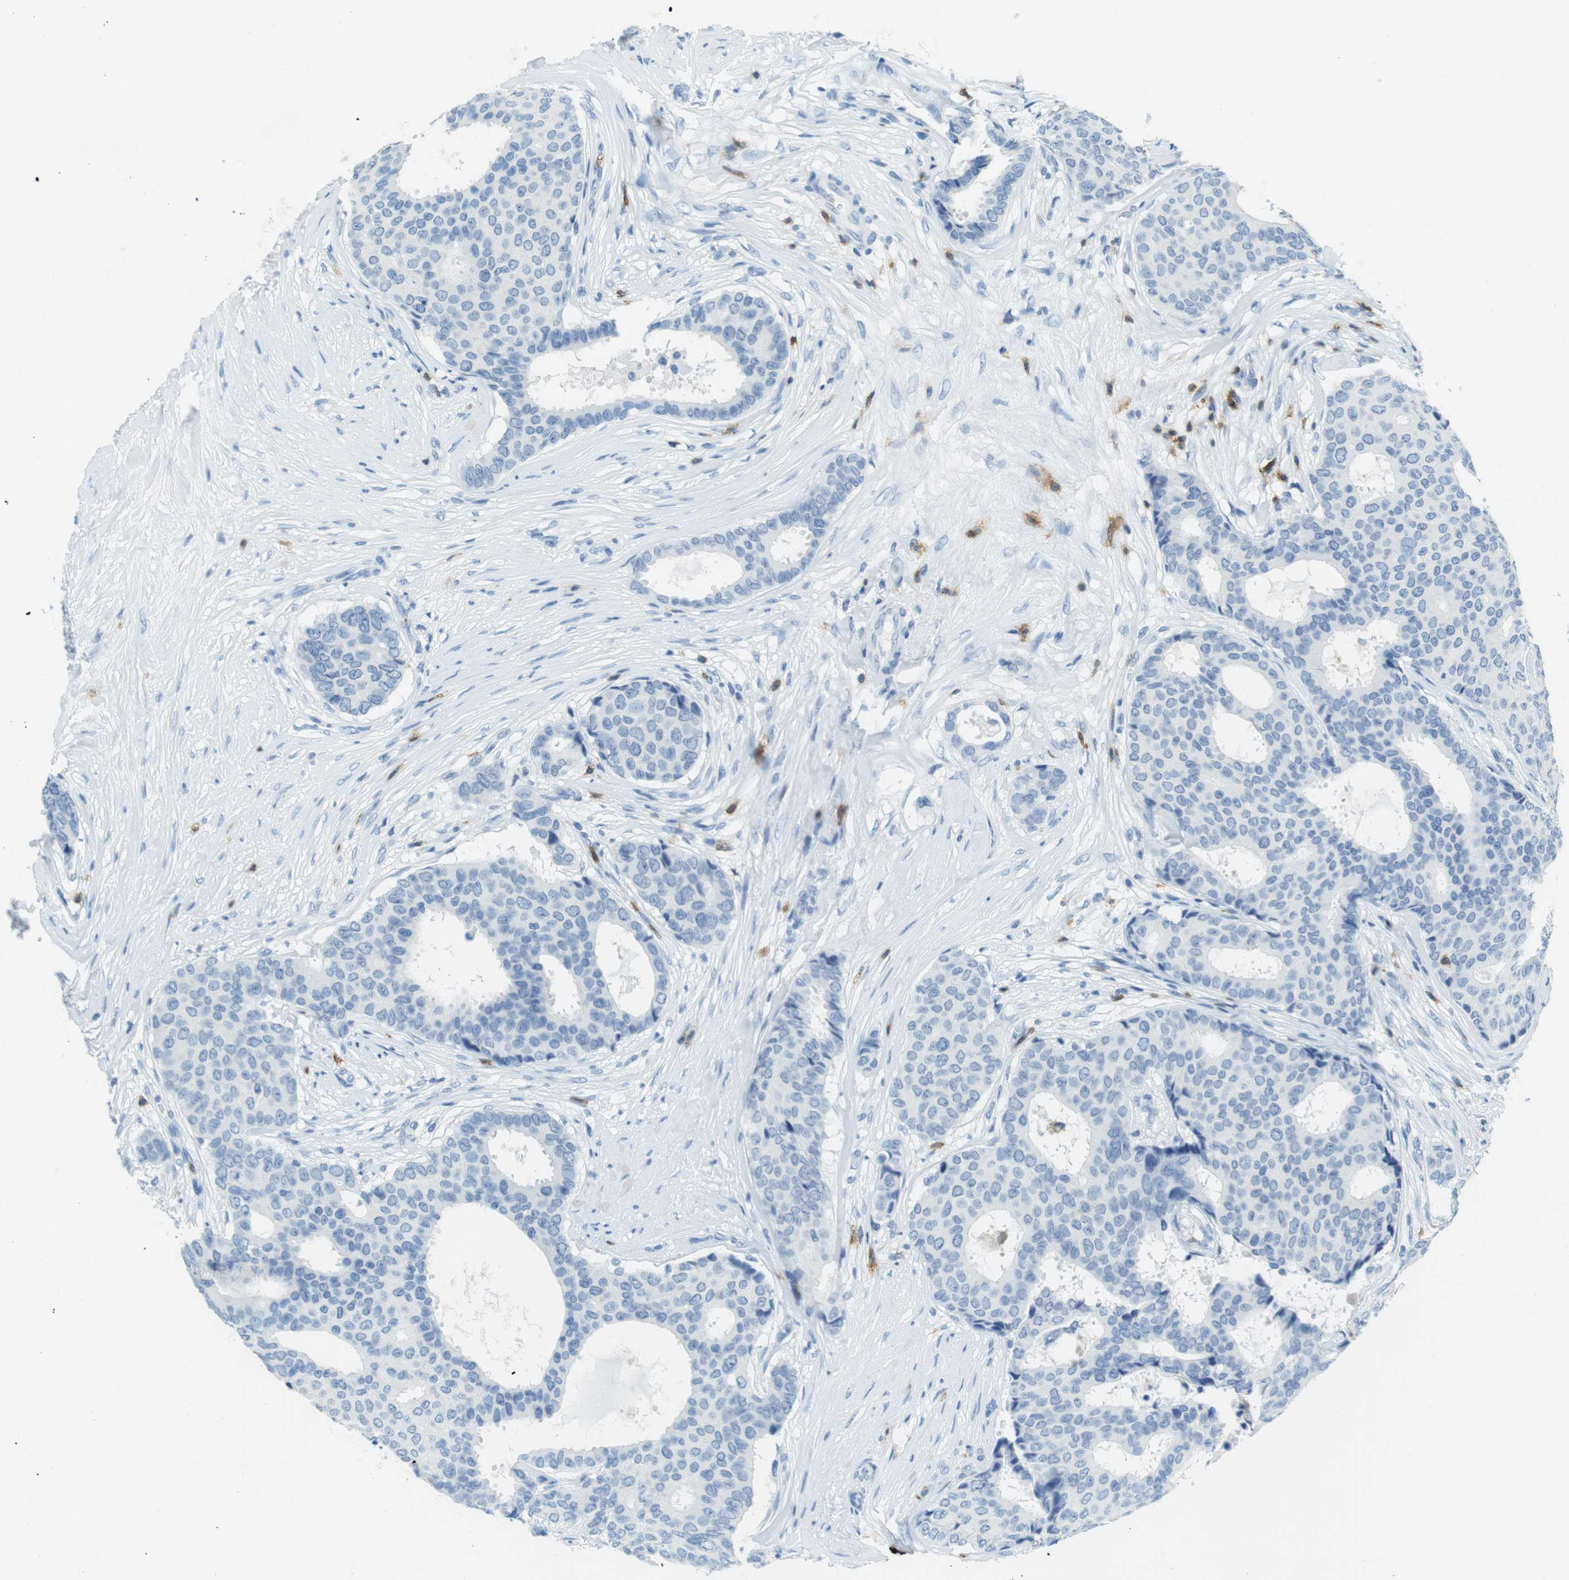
{"staining": {"intensity": "negative", "quantity": "none", "location": "none"}, "tissue": "breast cancer", "cell_type": "Tumor cells", "image_type": "cancer", "snomed": [{"axis": "morphology", "description": "Duct carcinoma"}, {"axis": "topography", "description": "Breast"}], "caption": "Intraductal carcinoma (breast) was stained to show a protein in brown. There is no significant staining in tumor cells.", "gene": "LAT", "patient": {"sex": "female", "age": 75}}